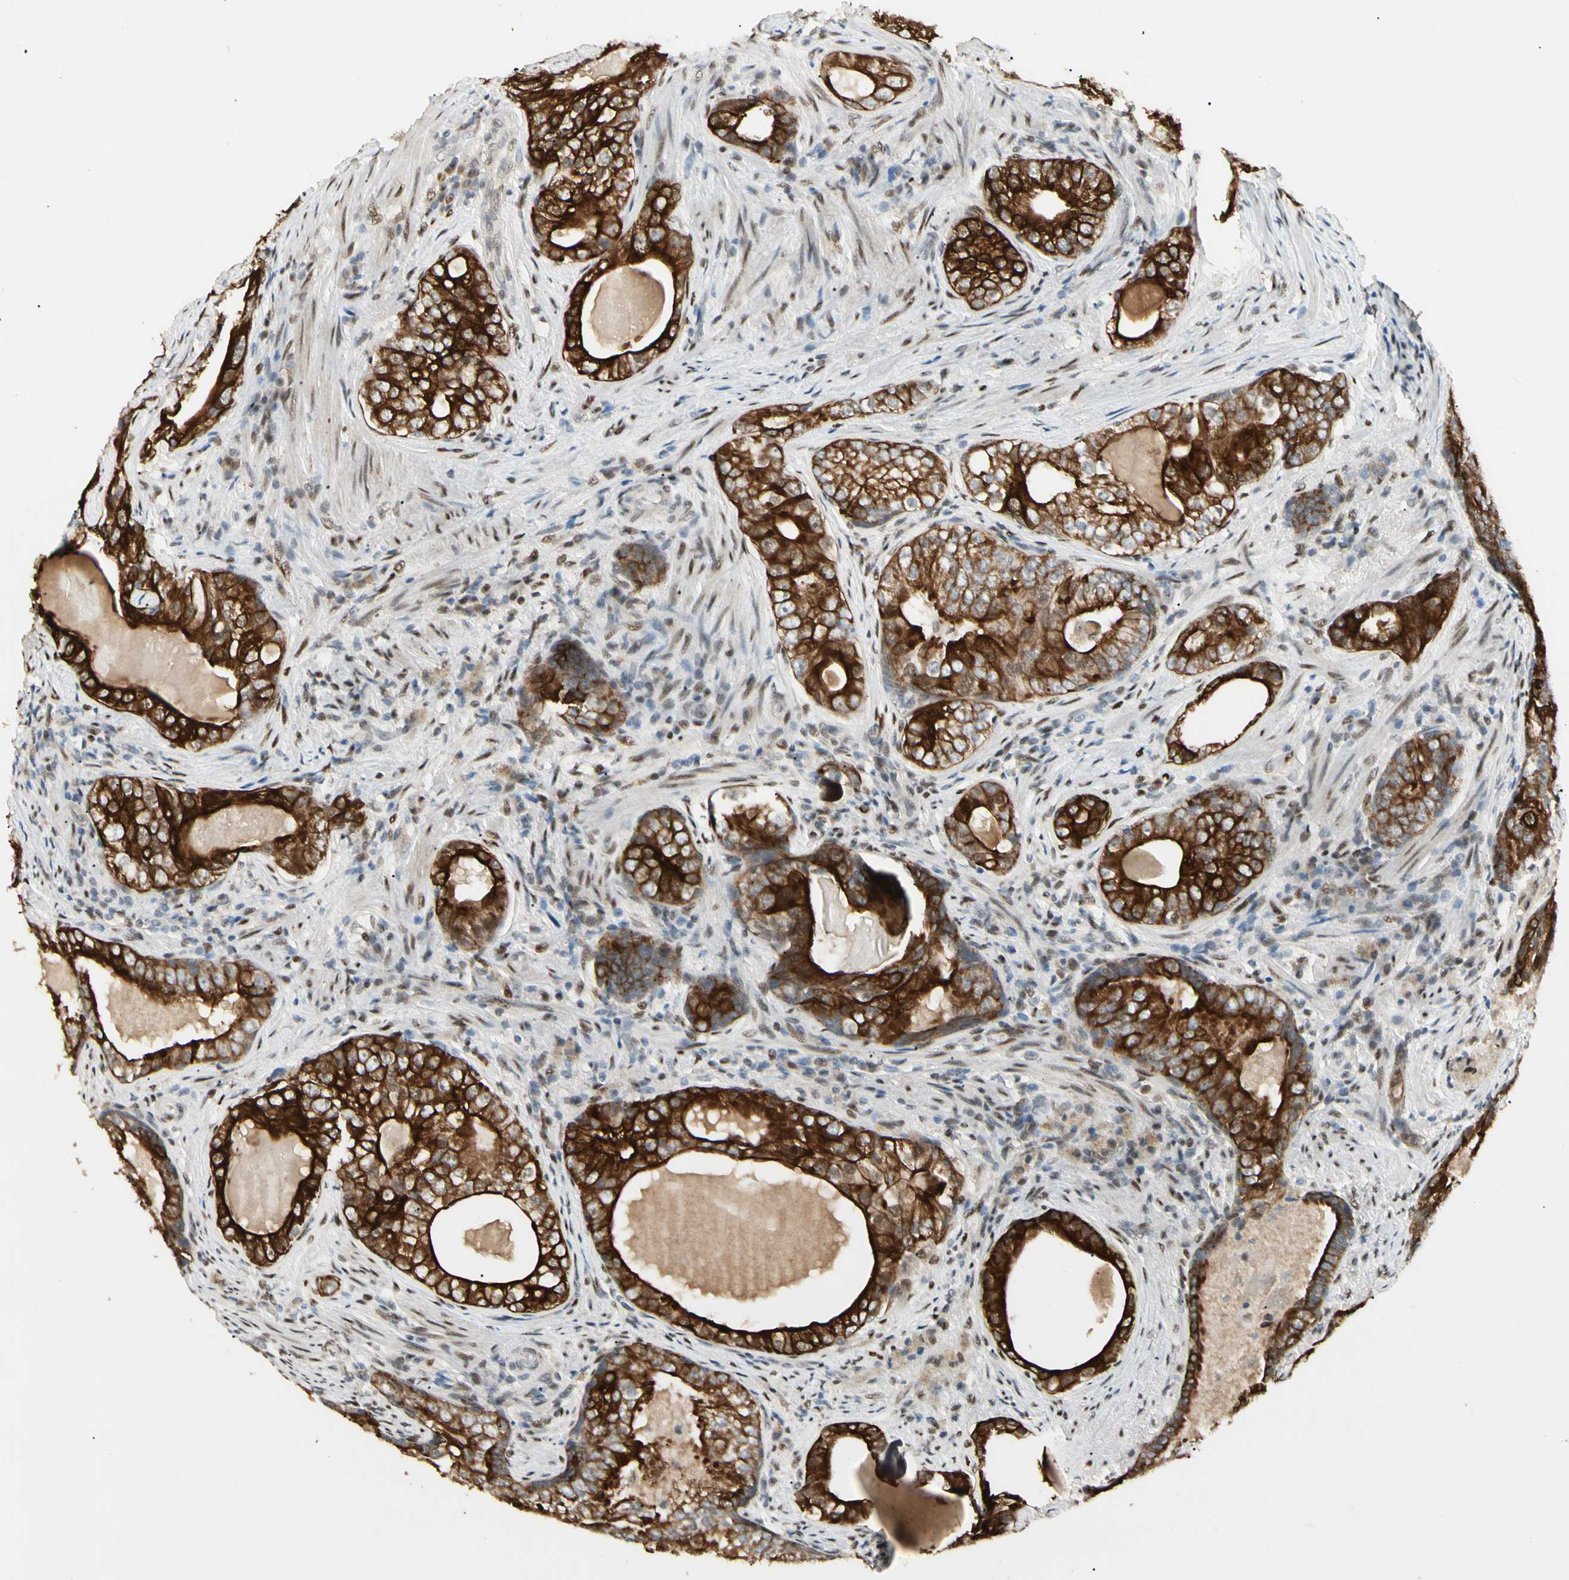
{"staining": {"intensity": "strong", "quantity": ">75%", "location": "cytoplasmic/membranous"}, "tissue": "prostate cancer", "cell_type": "Tumor cells", "image_type": "cancer", "snomed": [{"axis": "morphology", "description": "Adenocarcinoma, High grade"}, {"axis": "topography", "description": "Prostate"}], "caption": "Strong cytoplasmic/membranous positivity for a protein is identified in approximately >75% of tumor cells of prostate cancer (high-grade adenocarcinoma) using IHC.", "gene": "ATXN1", "patient": {"sex": "male", "age": 66}}